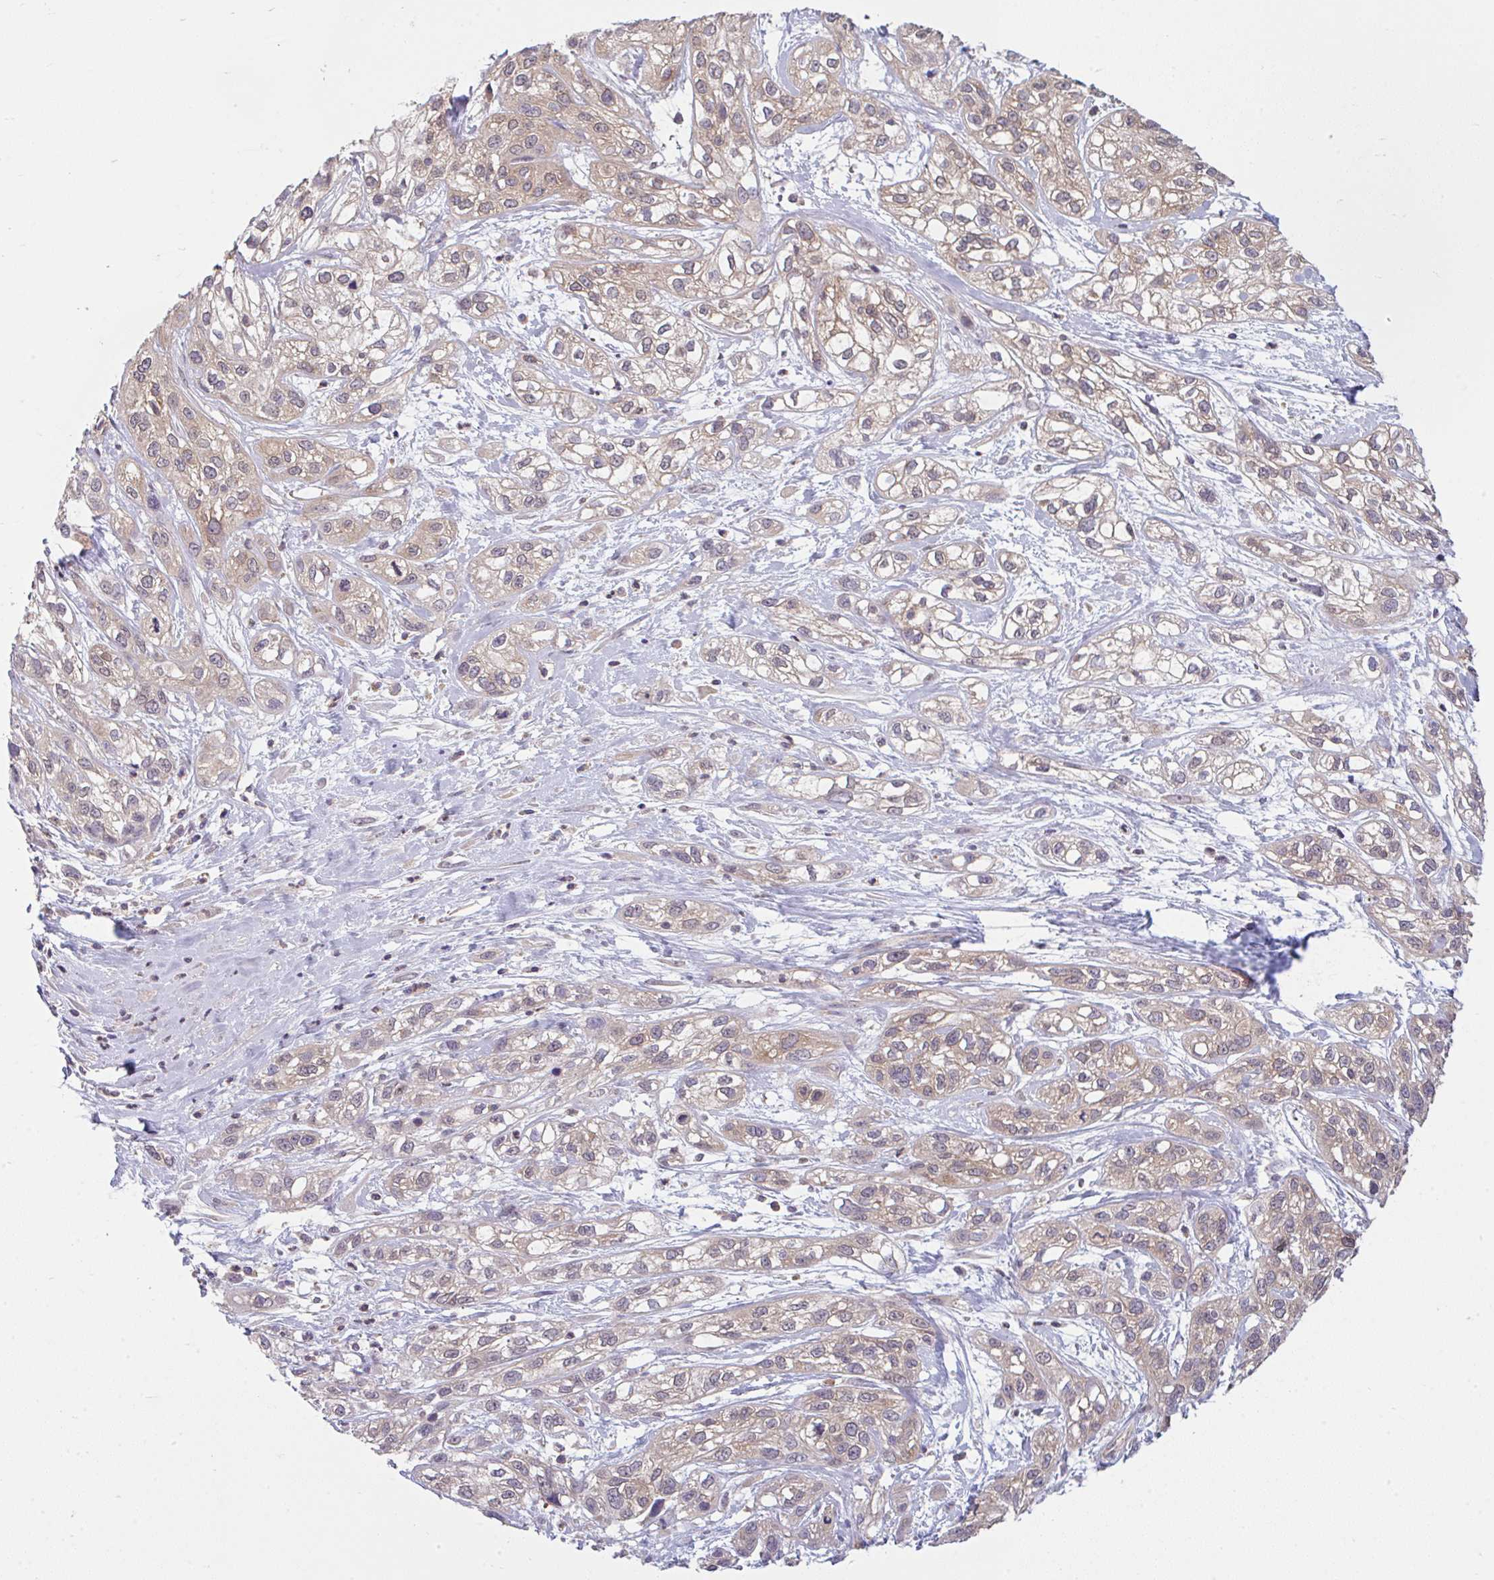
{"staining": {"intensity": "weak", "quantity": "25%-75%", "location": "cytoplasmic/membranous,nuclear"}, "tissue": "skin cancer", "cell_type": "Tumor cells", "image_type": "cancer", "snomed": [{"axis": "morphology", "description": "Squamous cell carcinoma, NOS"}, {"axis": "topography", "description": "Skin"}], "caption": "Immunohistochemical staining of human skin squamous cell carcinoma reveals low levels of weak cytoplasmic/membranous and nuclear expression in about 25%-75% of tumor cells.", "gene": "RALBP1", "patient": {"sex": "male", "age": 82}}